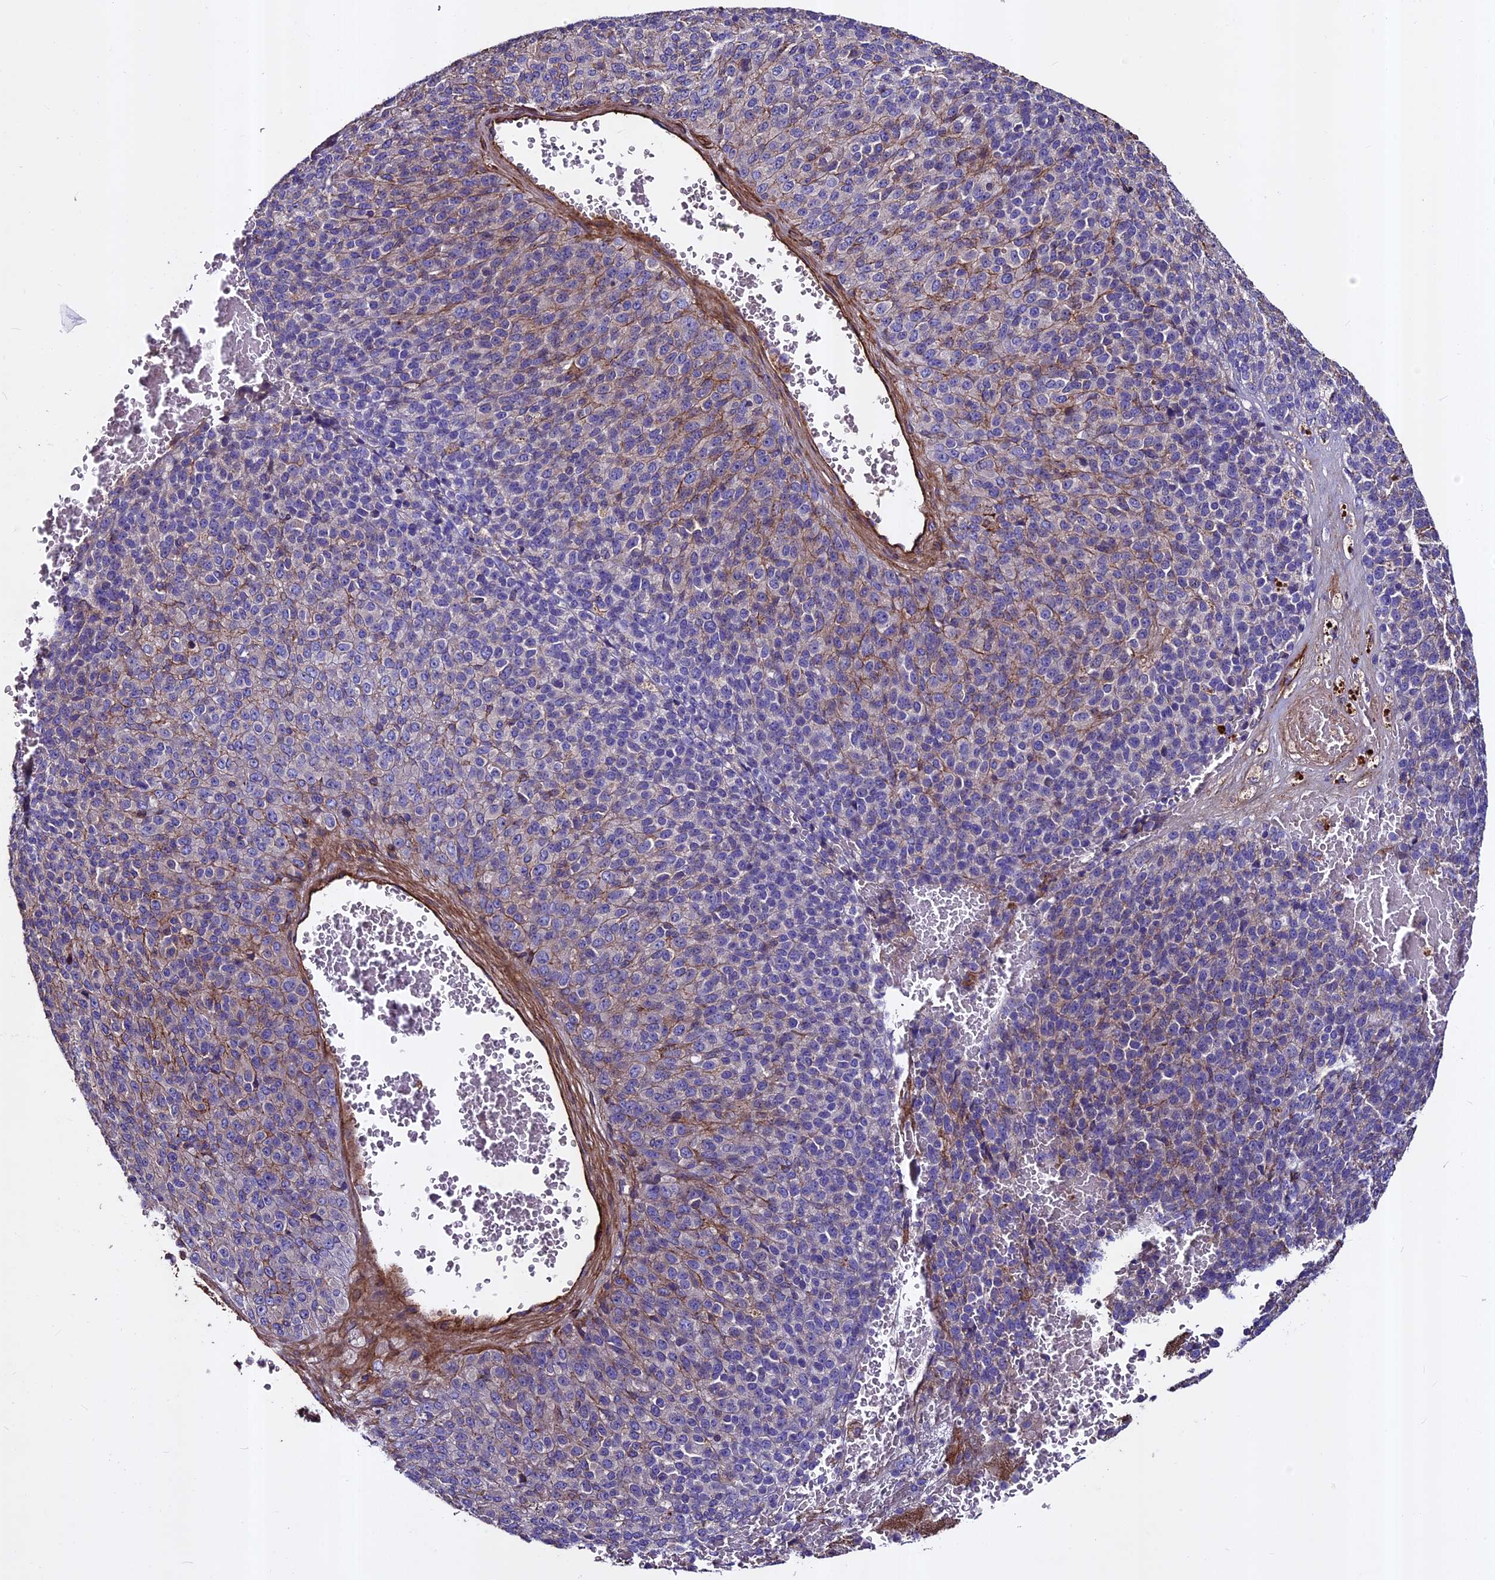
{"staining": {"intensity": "moderate", "quantity": "25%-75%", "location": "cytoplasmic/membranous"}, "tissue": "melanoma", "cell_type": "Tumor cells", "image_type": "cancer", "snomed": [{"axis": "morphology", "description": "Malignant melanoma, Metastatic site"}, {"axis": "topography", "description": "Brain"}], "caption": "High-power microscopy captured an immunohistochemistry (IHC) histopathology image of malignant melanoma (metastatic site), revealing moderate cytoplasmic/membranous expression in approximately 25%-75% of tumor cells.", "gene": "EVA1B", "patient": {"sex": "female", "age": 56}}